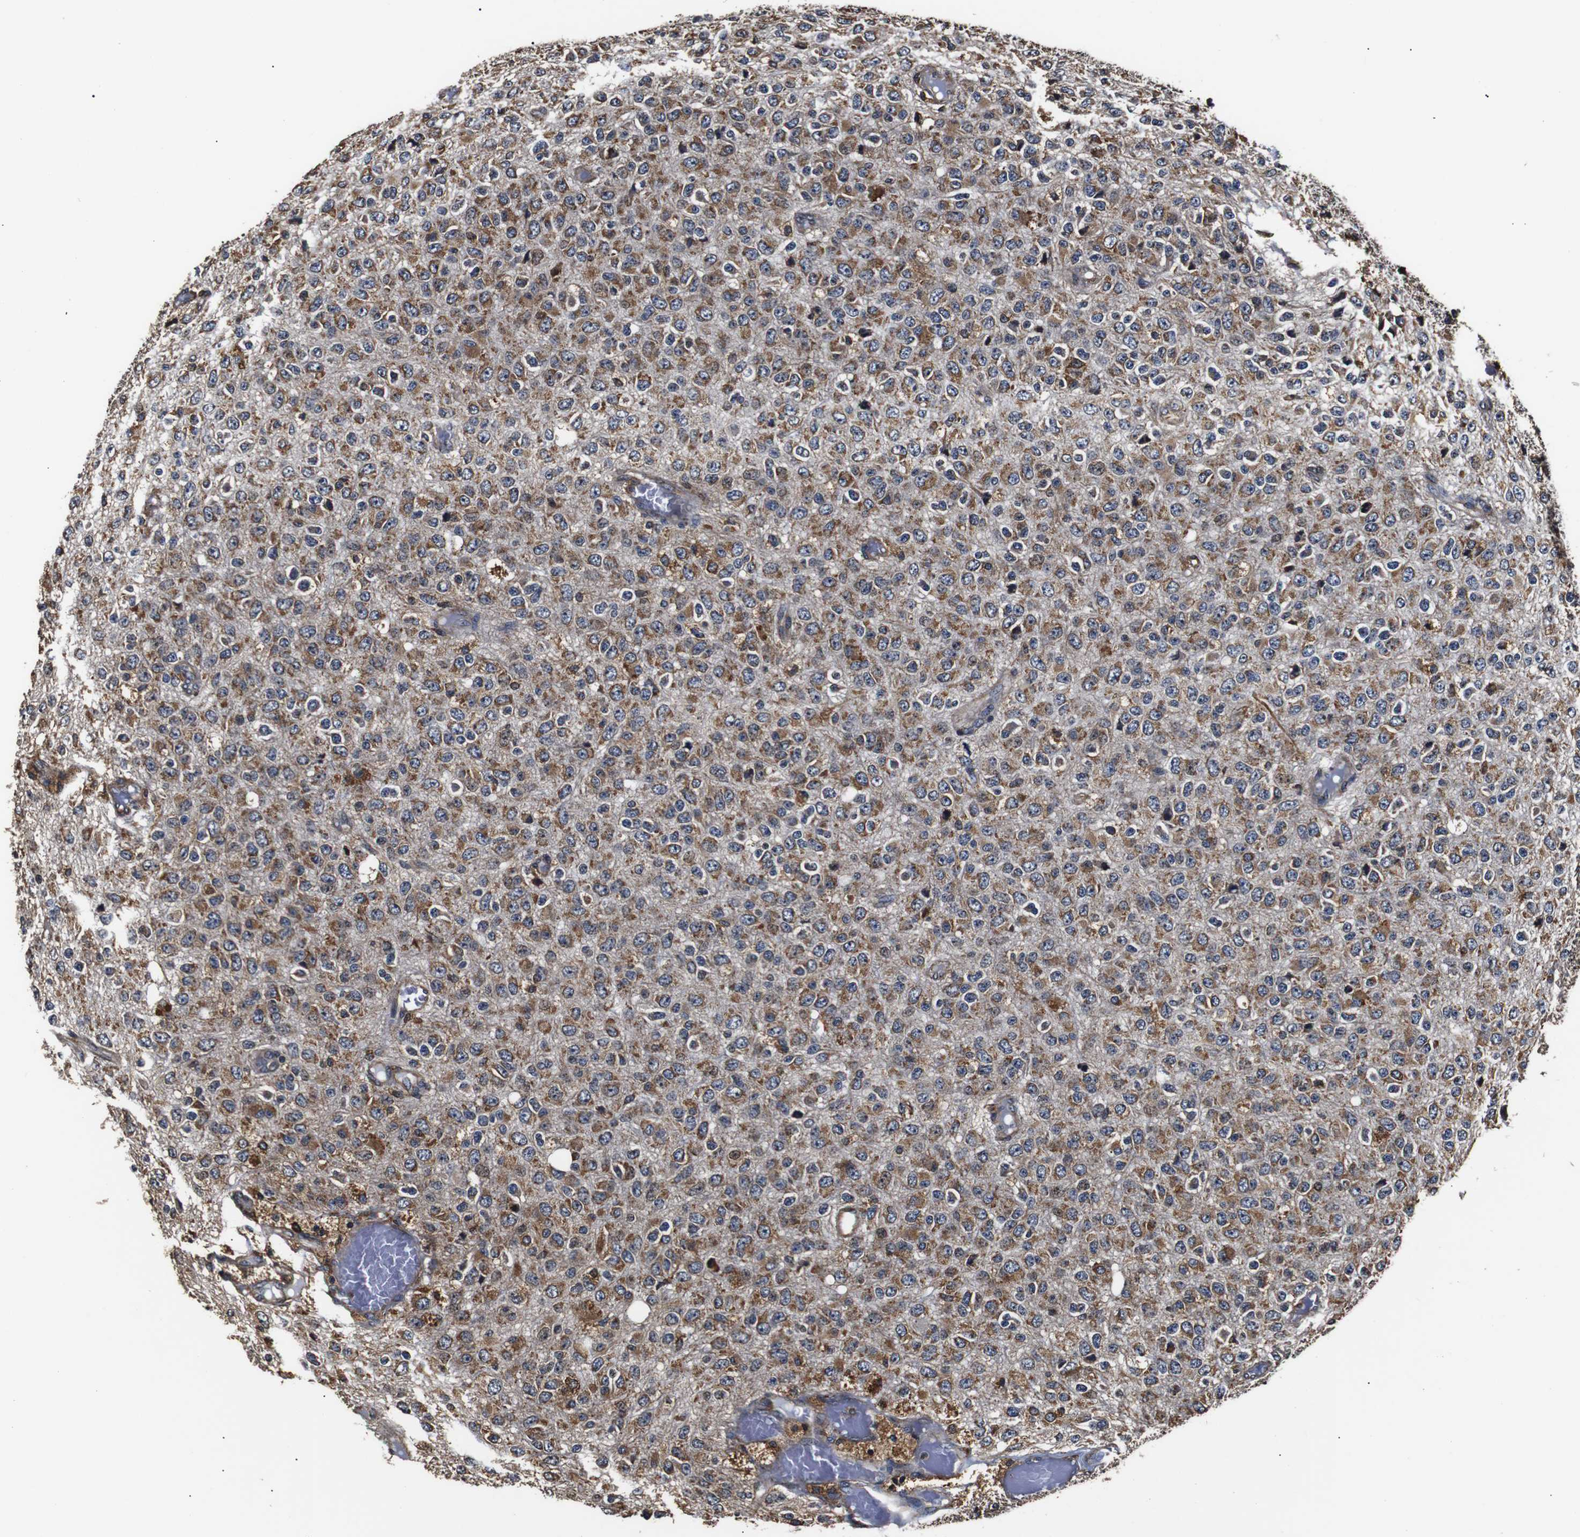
{"staining": {"intensity": "moderate", "quantity": ">75%", "location": "cytoplasmic/membranous"}, "tissue": "glioma", "cell_type": "Tumor cells", "image_type": "cancer", "snomed": [{"axis": "morphology", "description": "Glioma, malignant, High grade"}, {"axis": "topography", "description": "pancreas cauda"}], "caption": "Glioma tissue shows moderate cytoplasmic/membranous staining in about >75% of tumor cells", "gene": "HHIP", "patient": {"sex": "male", "age": 60}}